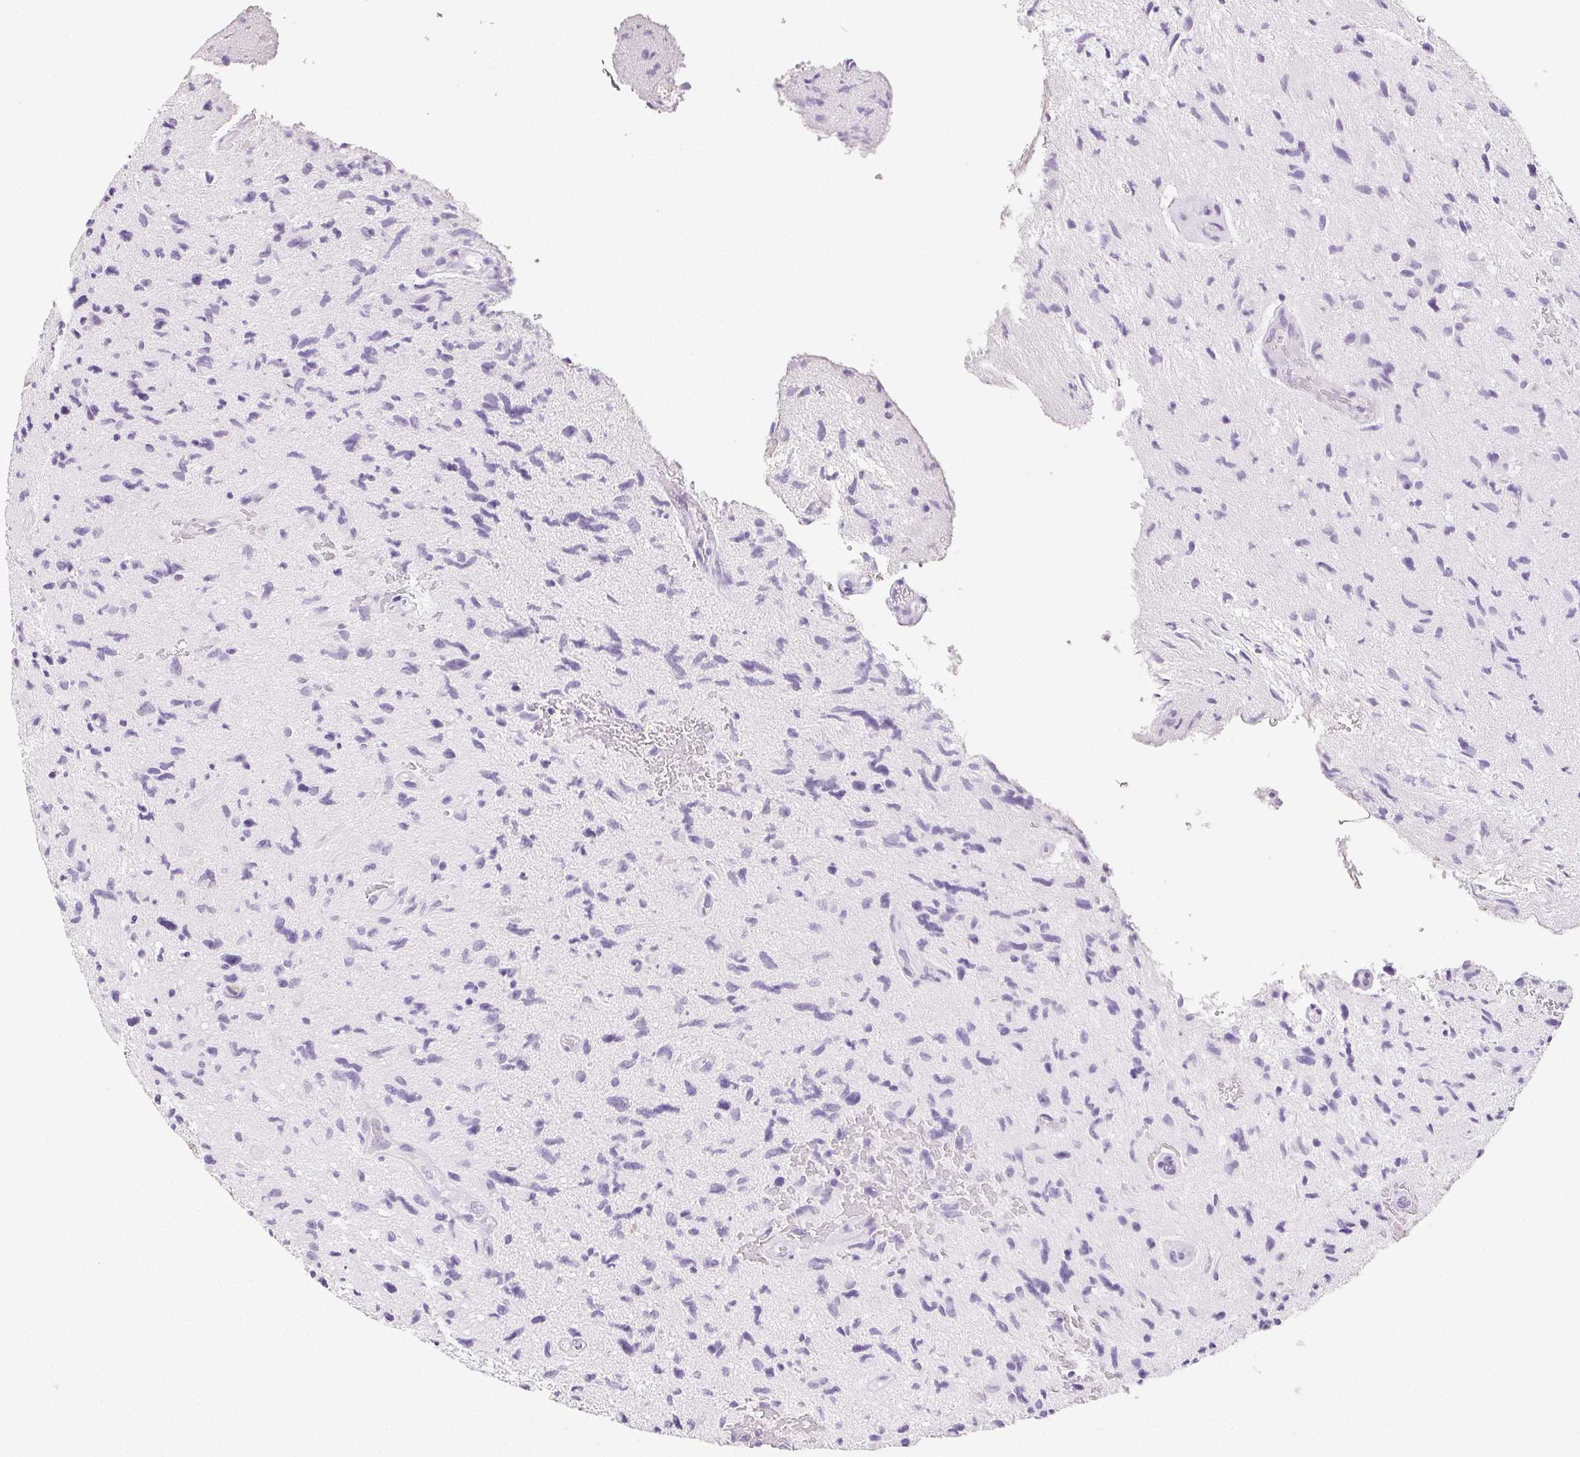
{"staining": {"intensity": "negative", "quantity": "none", "location": "none"}, "tissue": "glioma", "cell_type": "Tumor cells", "image_type": "cancer", "snomed": [{"axis": "morphology", "description": "Glioma, malignant, High grade"}, {"axis": "topography", "description": "Brain"}], "caption": "High power microscopy image of an immunohistochemistry (IHC) image of glioma, revealing no significant staining in tumor cells.", "gene": "BEND2", "patient": {"sex": "male", "age": 54}}